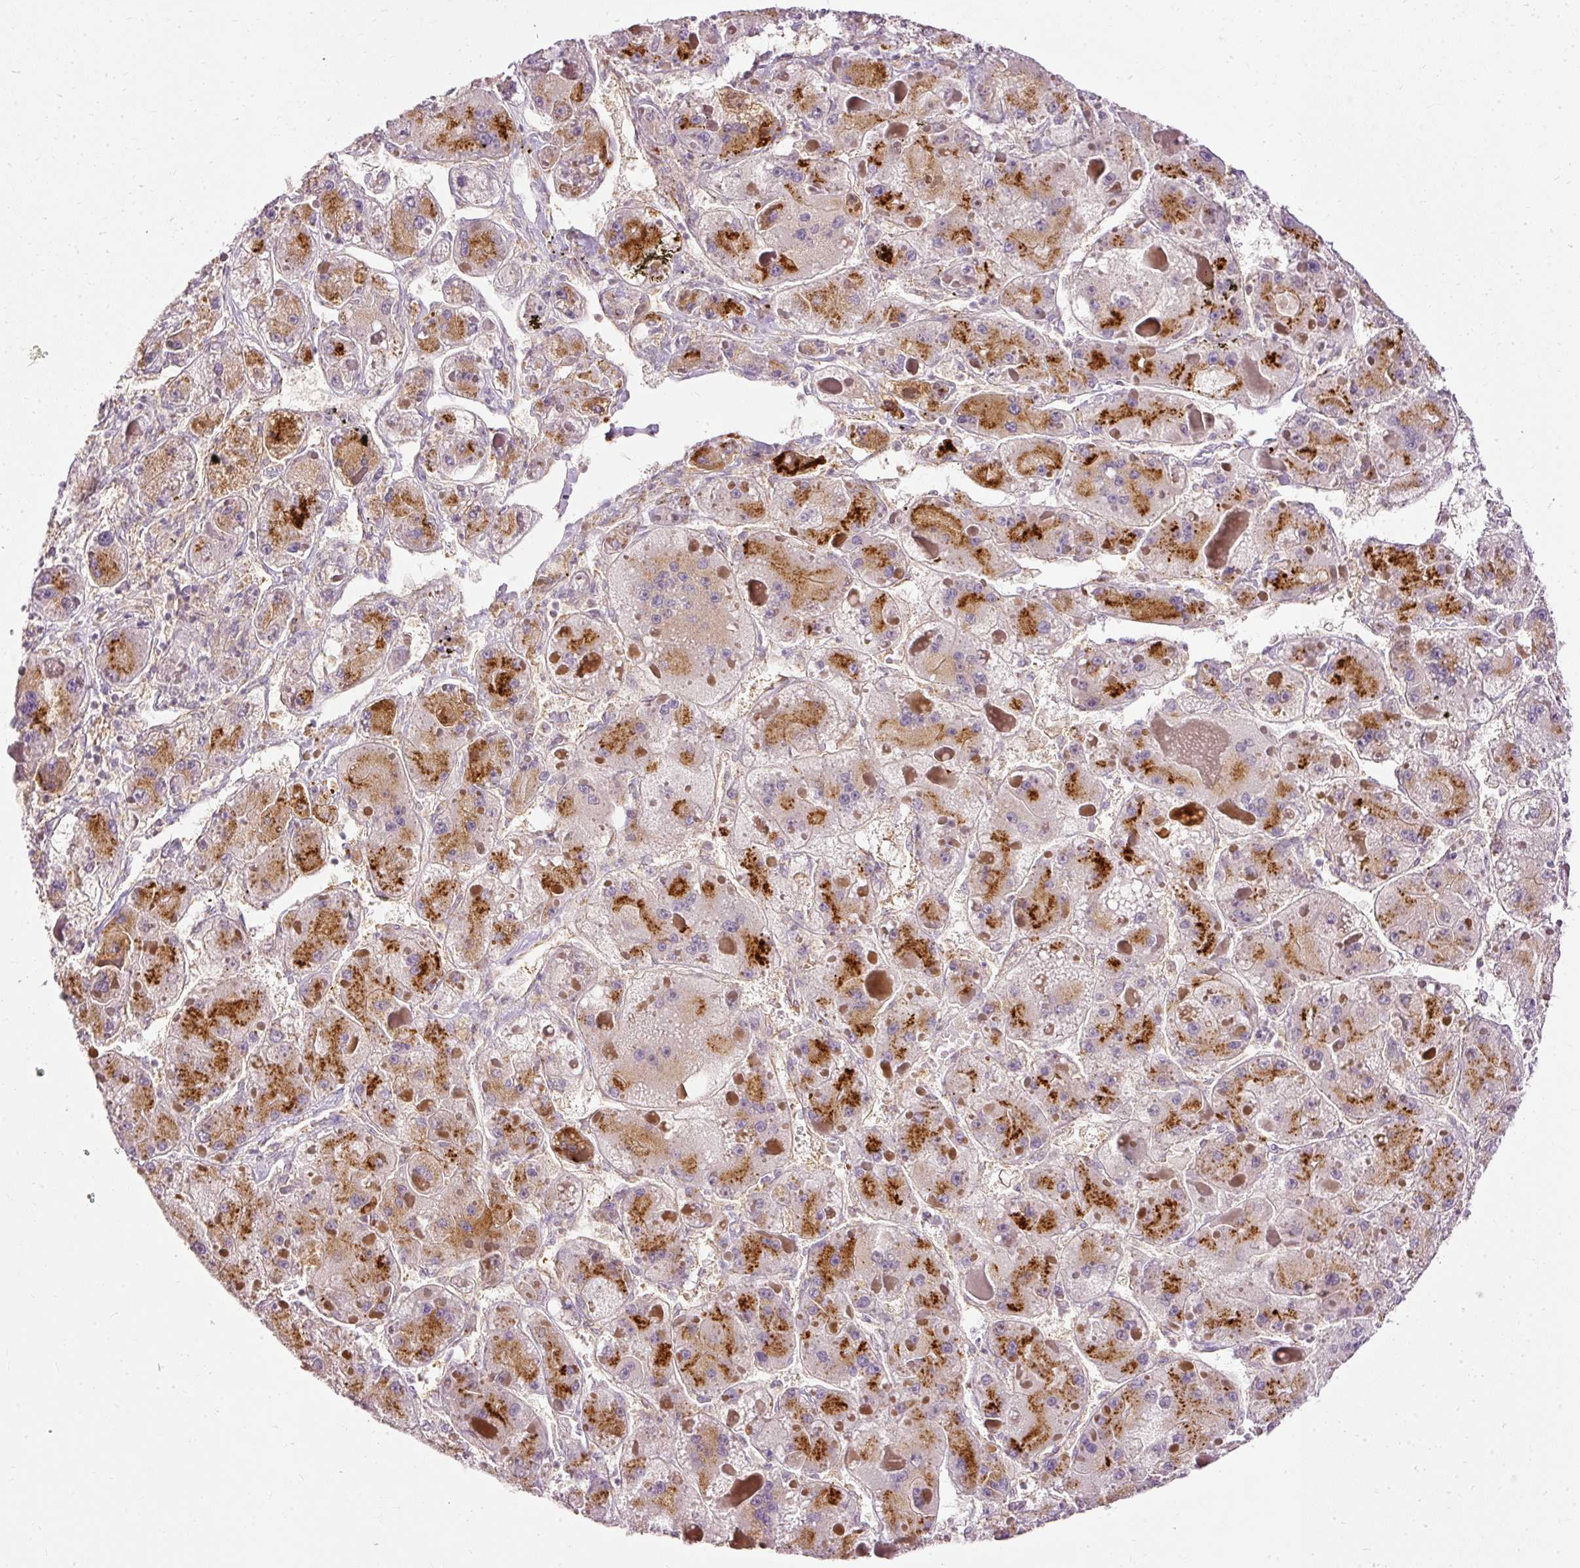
{"staining": {"intensity": "strong", "quantity": "25%-75%", "location": "cytoplasmic/membranous"}, "tissue": "liver cancer", "cell_type": "Tumor cells", "image_type": "cancer", "snomed": [{"axis": "morphology", "description": "Carcinoma, Hepatocellular, NOS"}, {"axis": "topography", "description": "Liver"}], "caption": "Protein staining of hepatocellular carcinoma (liver) tissue demonstrates strong cytoplasmic/membranous expression in approximately 25%-75% of tumor cells.", "gene": "ARMH3", "patient": {"sex": "female", "age": 73}}